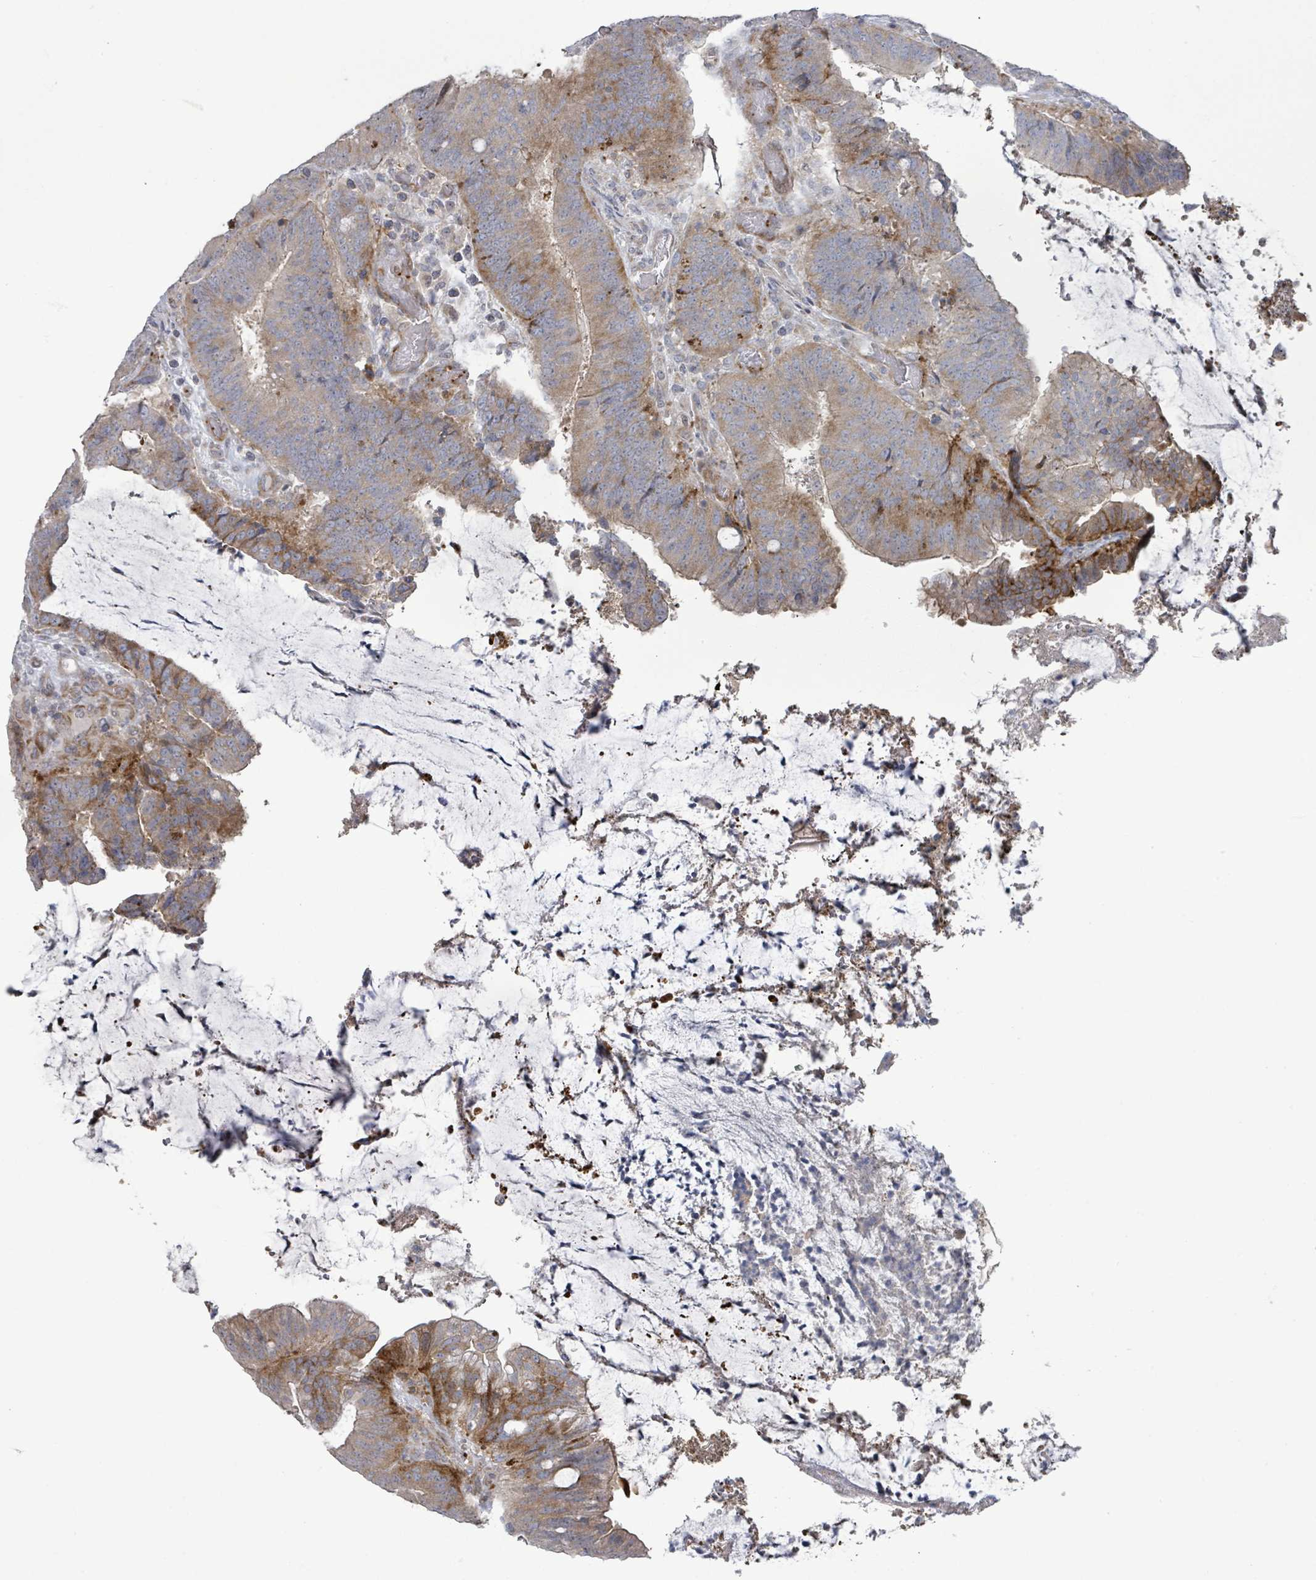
{"staining": {"intensity": "moderate", "quantity": "25%-75%", "location": "cytoplasmic/membranous"}, "tissue": "colorectal cancer", "cell_type": "Tumor cells", "image_type": "cancer", "snomed": [{"axis": "morphology", "description": "Adenocarcinoma, NOS"}, {"axis": "topography", "description": "Colon"}], "caption": "Brown immunohistochemical staining in human colorectal cancer (adenocarcinoma) demonstrates moderate cytoplasmic/membranous staining in about 25%-75% of tumor cells.", "gene": "LILRA4", "patient": {"sex": "female", "age": 43}}